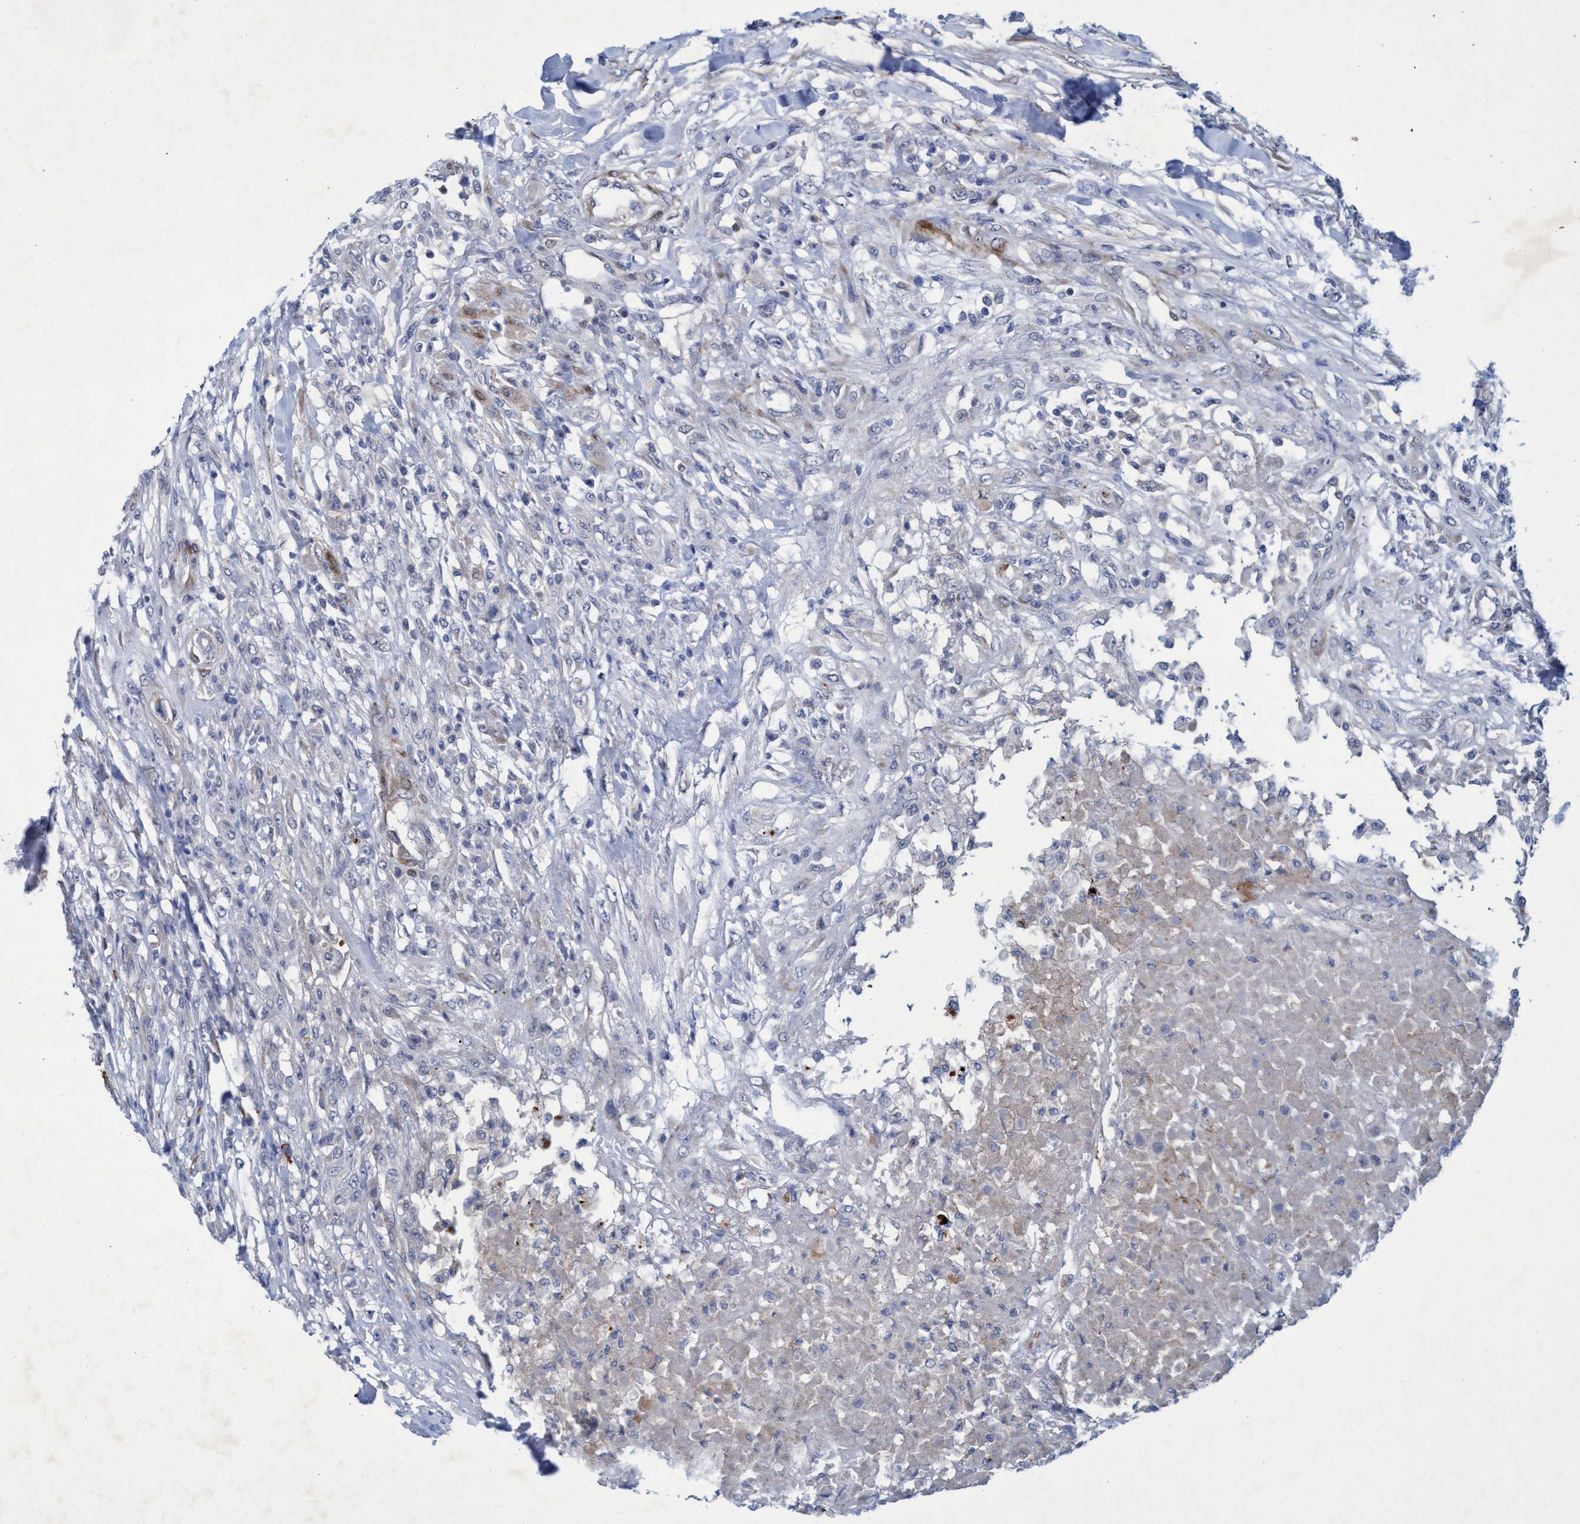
{"staining": {"intensity": "negative", "quantity": "none", "location": "none"}, "tissue": "testis cancer", "cell_type": "Tumor cells", "image_type": "cancer", "snomed": [{"axis": "morphology", "description": "Seminoma, NOS"}, {"axis": "topography", "description": "Testis"}], "caption": "This histopathology image is of testis seminoma stained with immunohistochemistry (IHC) to label a protein in brown with the nuclei are counter-stained blue. There is no positivity in tumor cells.", "gene": "SLC43A2", "patient": {"sex": "male", "age": 59}}